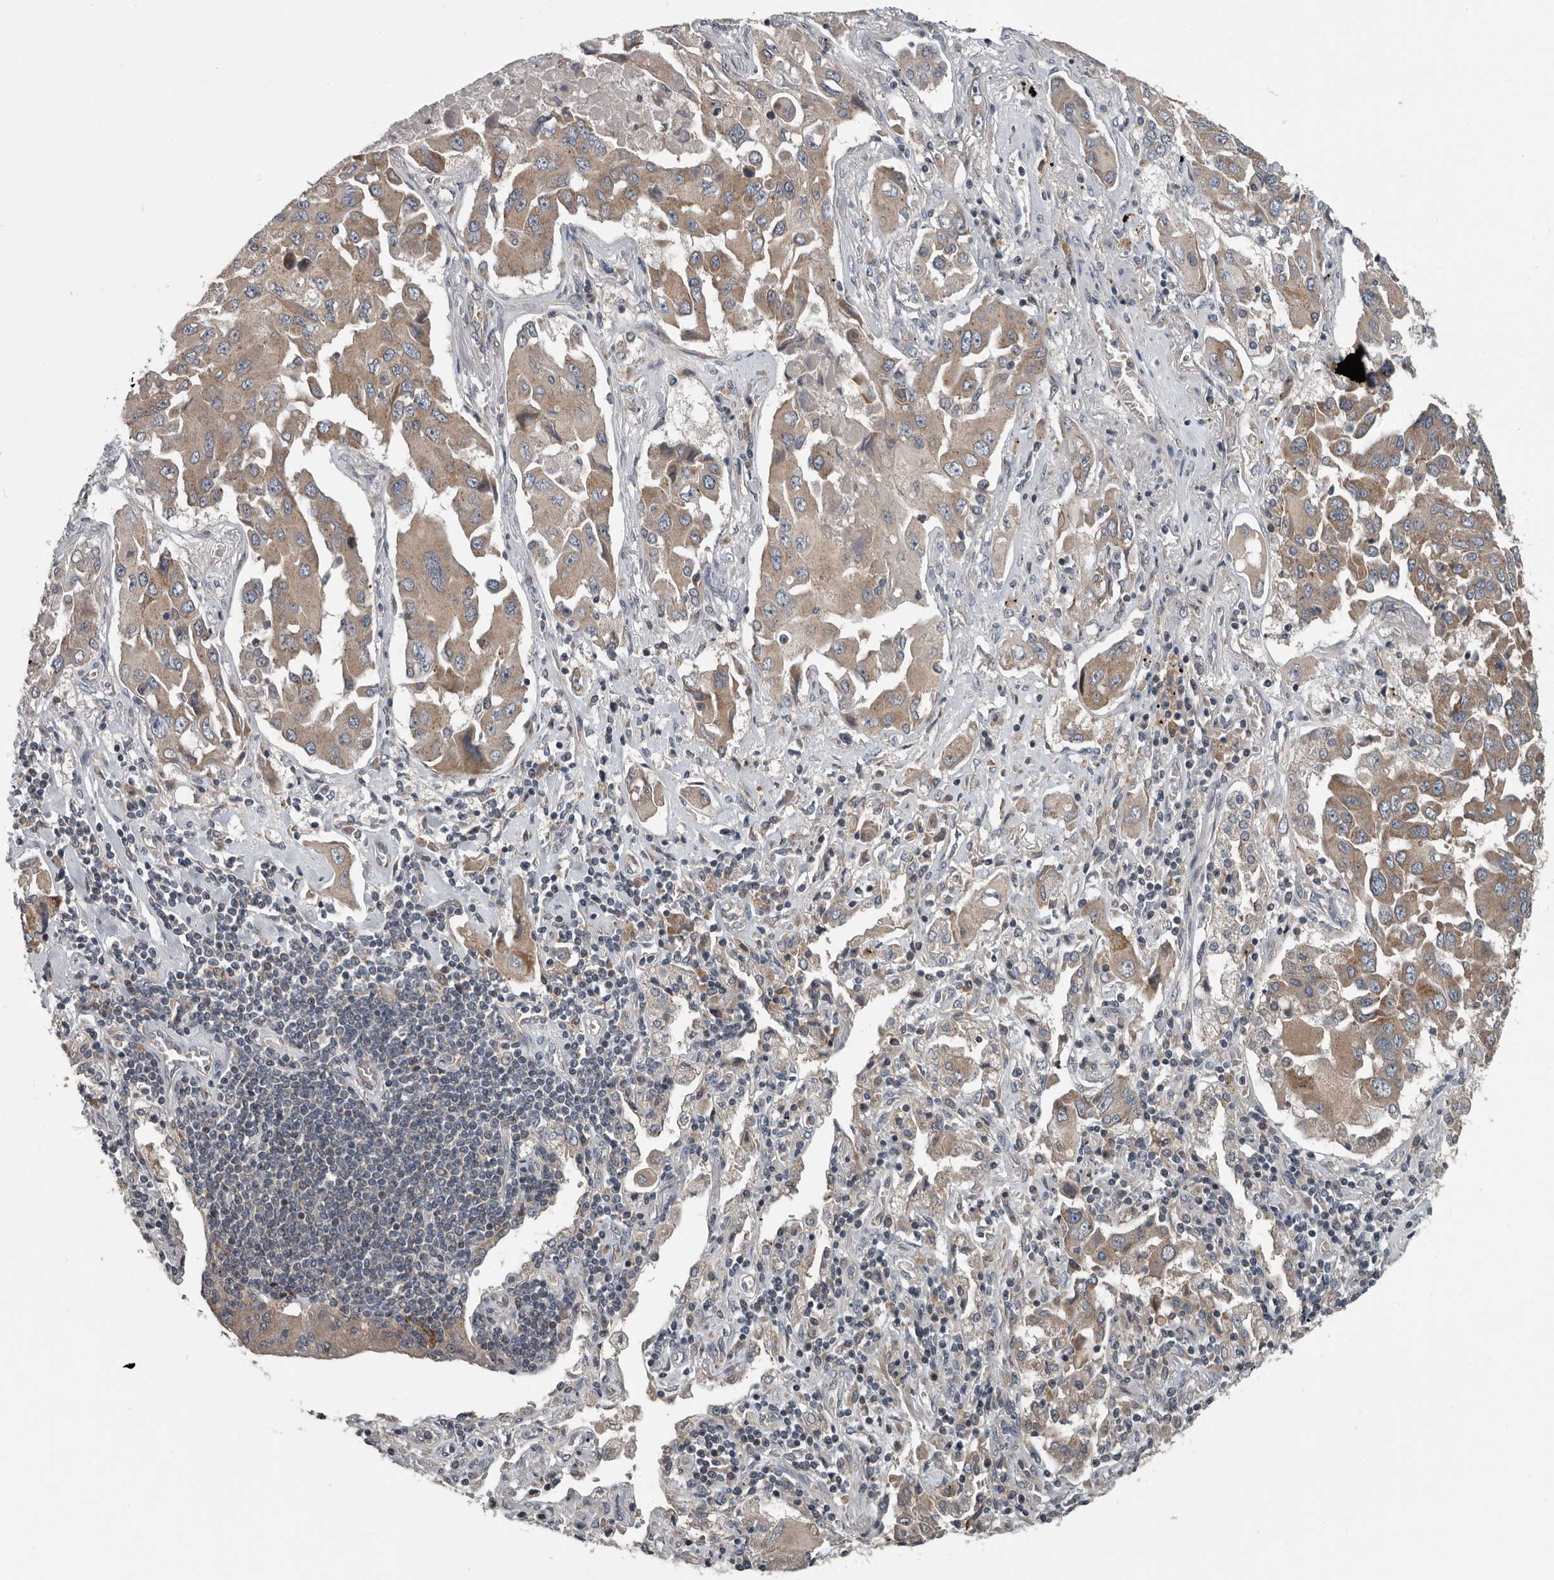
{"staining": {"intensity": "moderate", "quantity": ">75%", "location": "cytoplasmic/membranous"}, "tissue": "lung cancer", "cell_type": "Tumor cells", "image_type": "cancer", "snomed": [{"axis": "morphology", "description": "Adenocarcinoma, NOS"}, {"axis": "topography", "description": "Lung"}], "caption": "This micrograph displays lung cancer (adenocarcinoma) stained with immunohistochemistry (IHC) to label a protein in brown. The cytoplasmic/membranous of tumor cells show moderate positivity for the protein. Nuclei are counter-stained blue.", "gene": "TMEM199", "patient": {"sex": "female", "age": 65}}